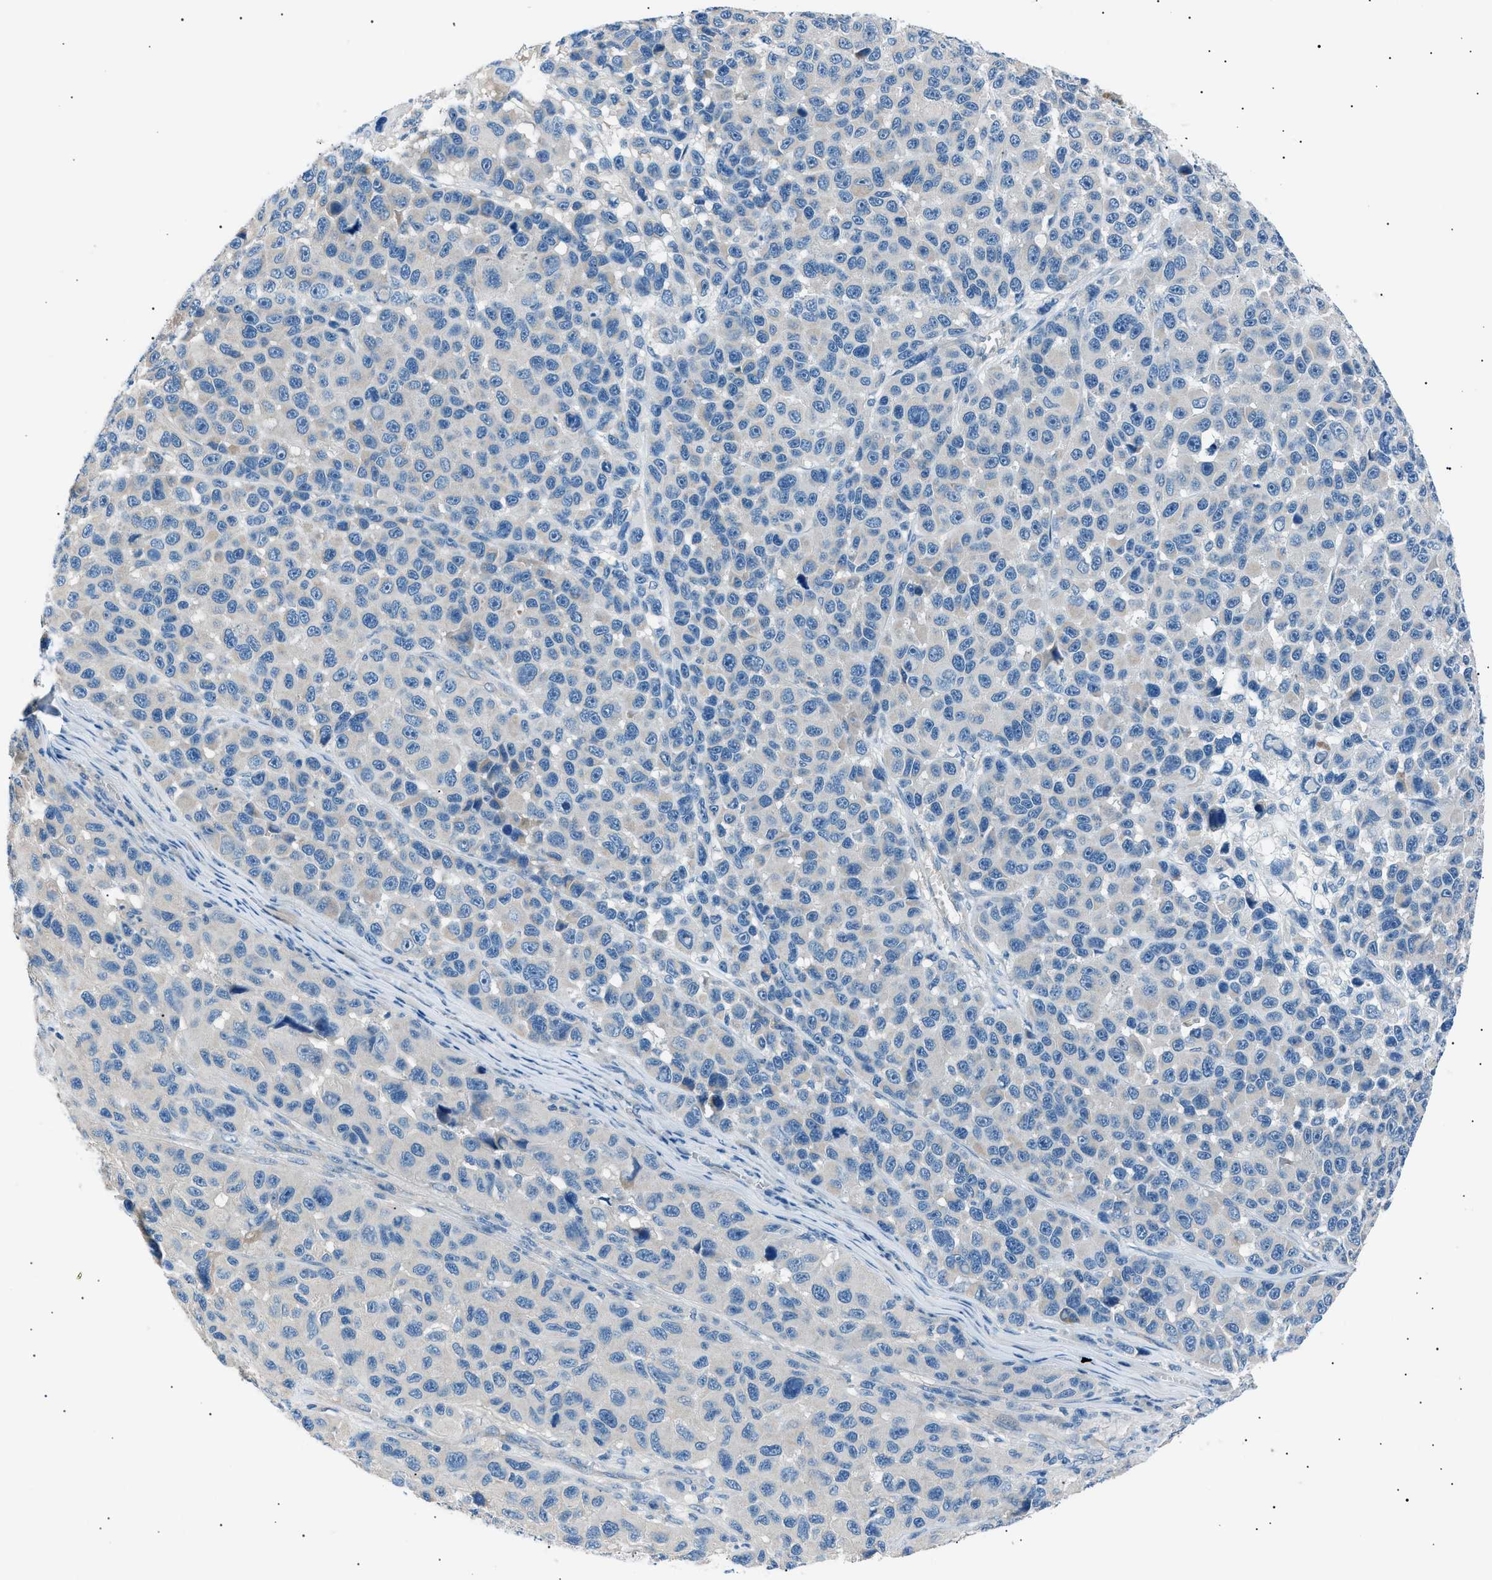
{"staining": {"intensity": "negative", "quantity": "none", "location": "none"}, "tissue": "melanoma", "cell_type": "Tumor cells", "image_type": "cancer", "snomed": [{"axis": "morphology", "description": "Malignant melanoma, NOS"}, {"axis": "topography", "description": "Skin"}], "caption": "There is no significant expression in tumor cells of malignant melanoma.", "gene": "LRRC37B", "patient": {"sex": "male", "age": 53}}